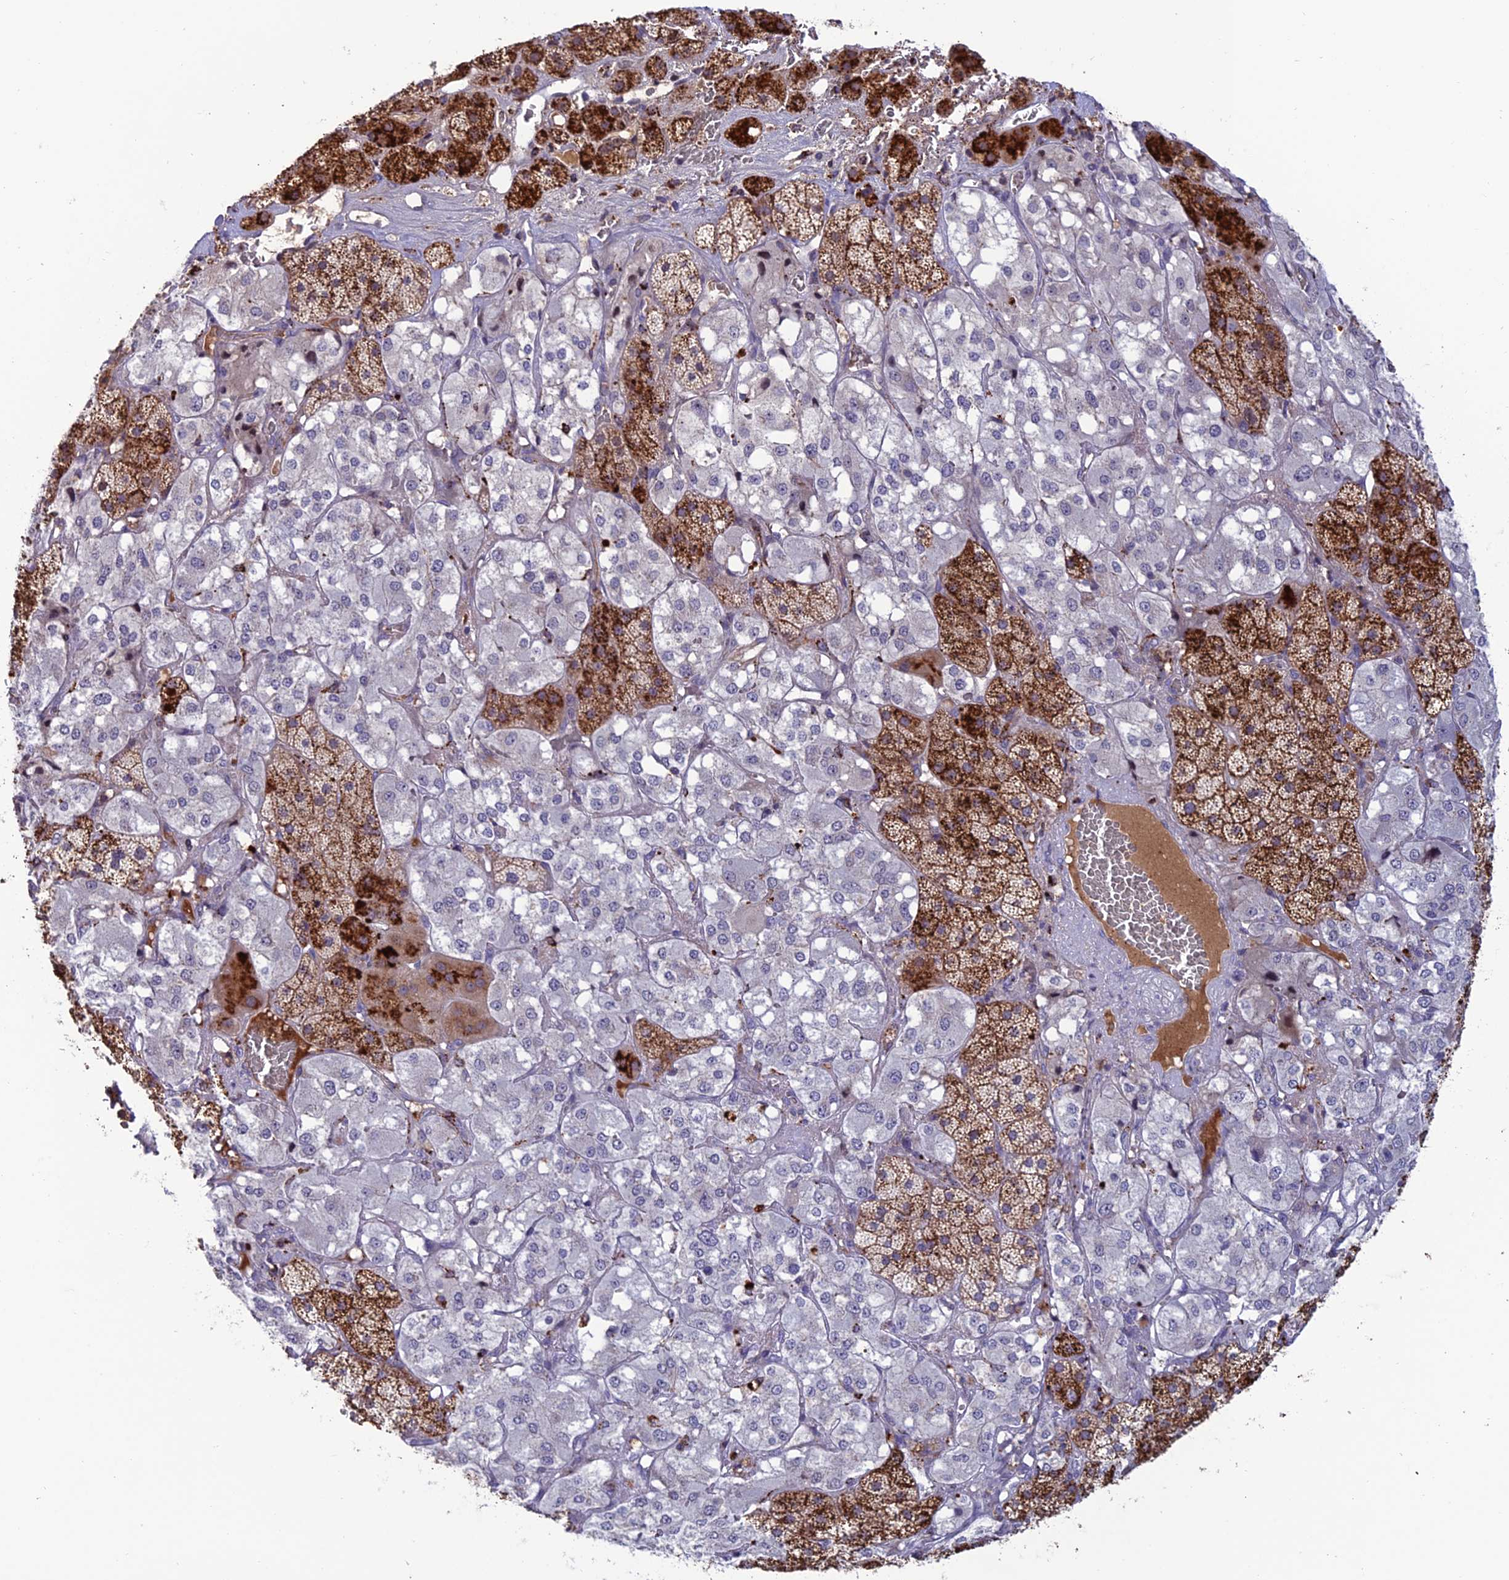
{"staining": {"intensity": "strong", "quantity": "25%-75%", "location": "cytoplasmic/membranous"}, "tissue": "adrenal gland", "cell_type": "Glandular cells", "image_type": "normal", "snomed": [{"axis": "morphology", "description": "Normal tissue, NOS"}, {"axis": "topography", "description": "Adrenal gland"}], "caption": "Protein staining demonstrates strong cytoplasmic/membranous expression in approximately 25%-75% of glandular cells in benign adrenal gland. Using DAB (brown) and hematoxylin (blue) stains, captured at high magnification using brightfield microscopy.", "gene": "ARHGEF18", "patient": {"sex": "male", "age": 57}}